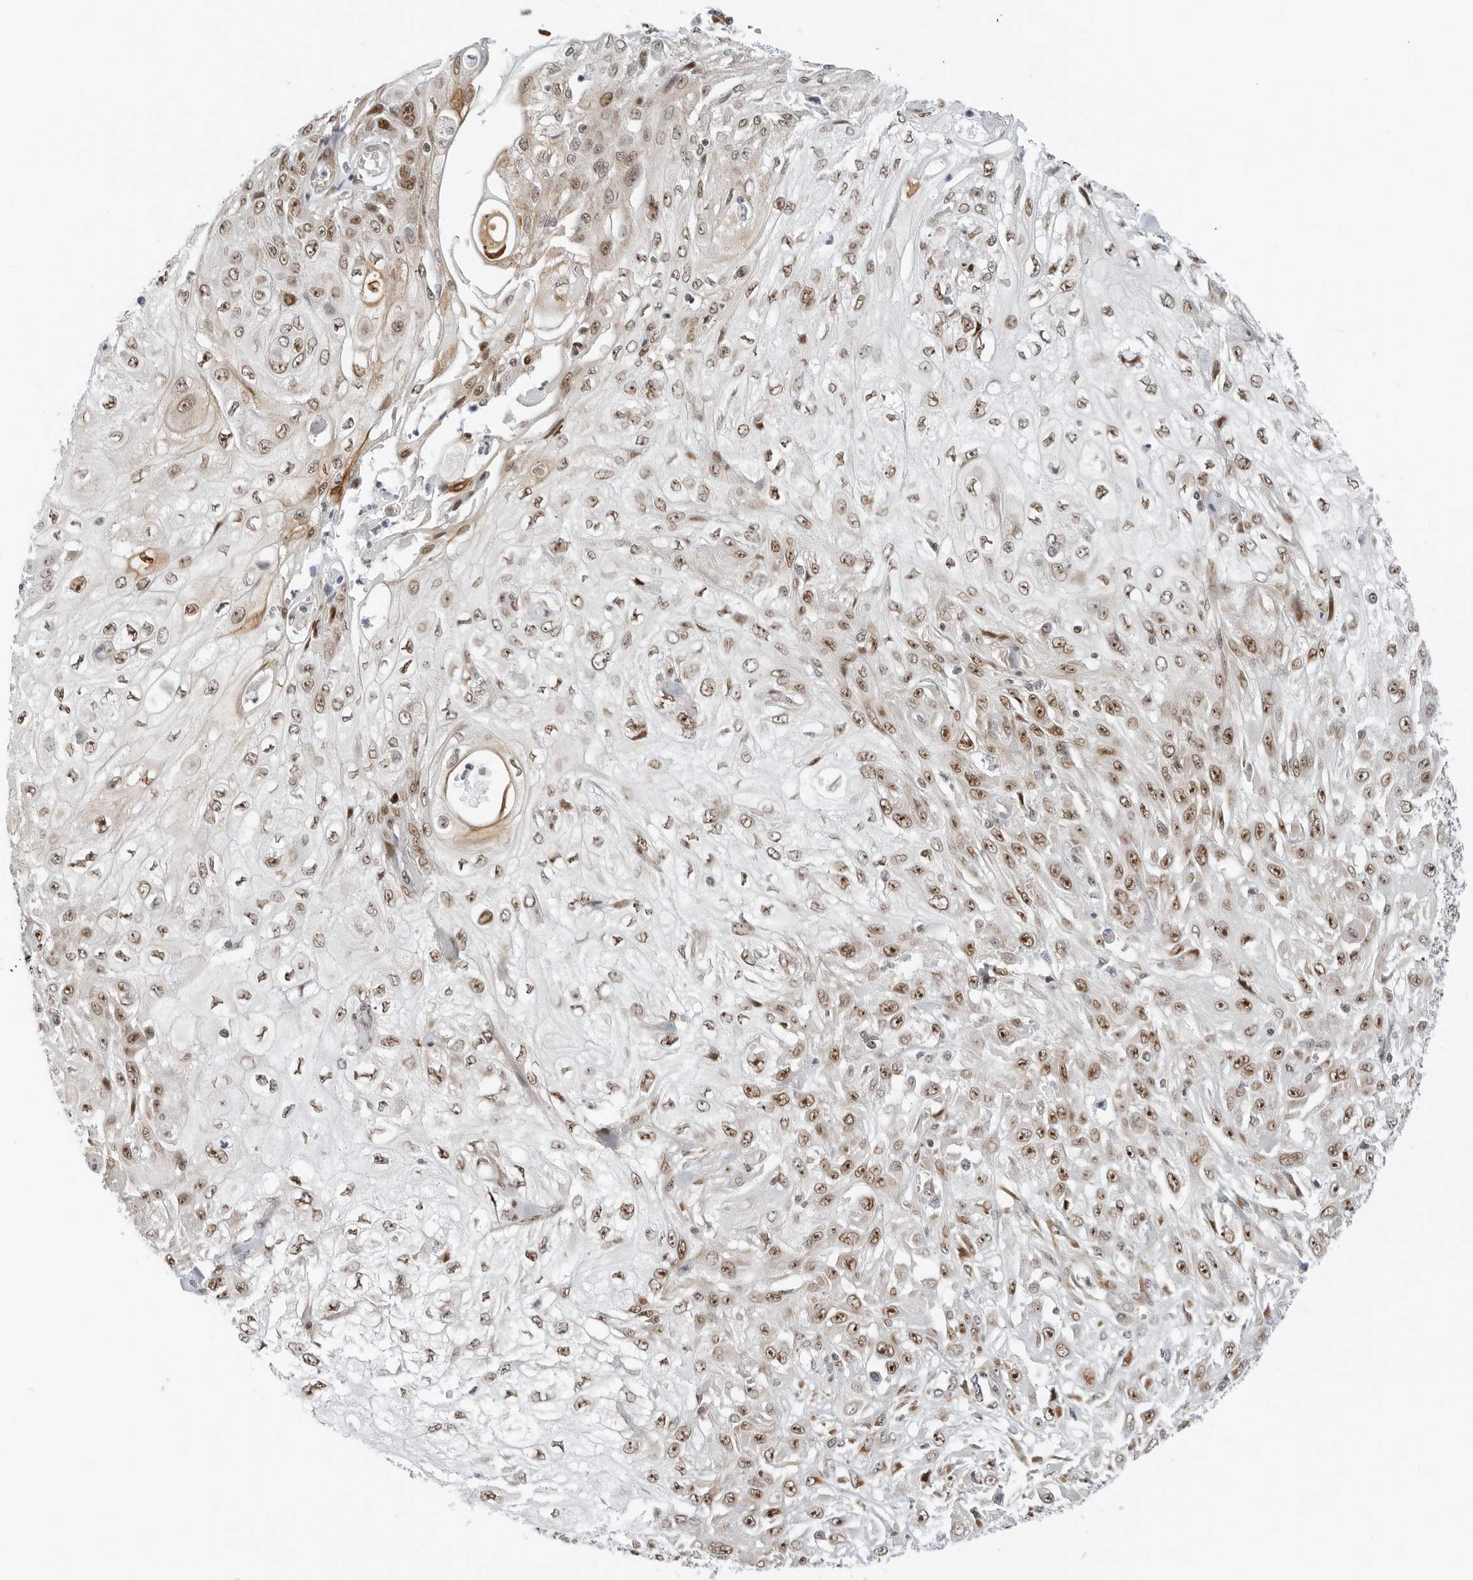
{"staining": {"intensity": "moderate", "quantity": "25%-75%", "location": "nuclear"}, "tissue": "skin cancer", "cell_type": "Tumor cells", "image_type": "cancer", "snomed": [{"axis": "morphology", "description": "Squamous cell carcinoma, NOS"}, {"axis": "morphology", "description": "Squamous cell carcinoma, metastatic, NOS"}, {"axis": "topography", "description": "Skin"}, {"axis": "topography", "description": "Lymph node"}], "caption": "Skin cancer tissue displays moderate nuclear staining in approximately 25%-75% of tumor cells The protein of interest is stained brown, and the nuclei are stained in blue (DAB IHC with brightfield microscopy, high magnification).", "gene": "RIMKLA", "patient": {"sex": "male", "age": 75}}